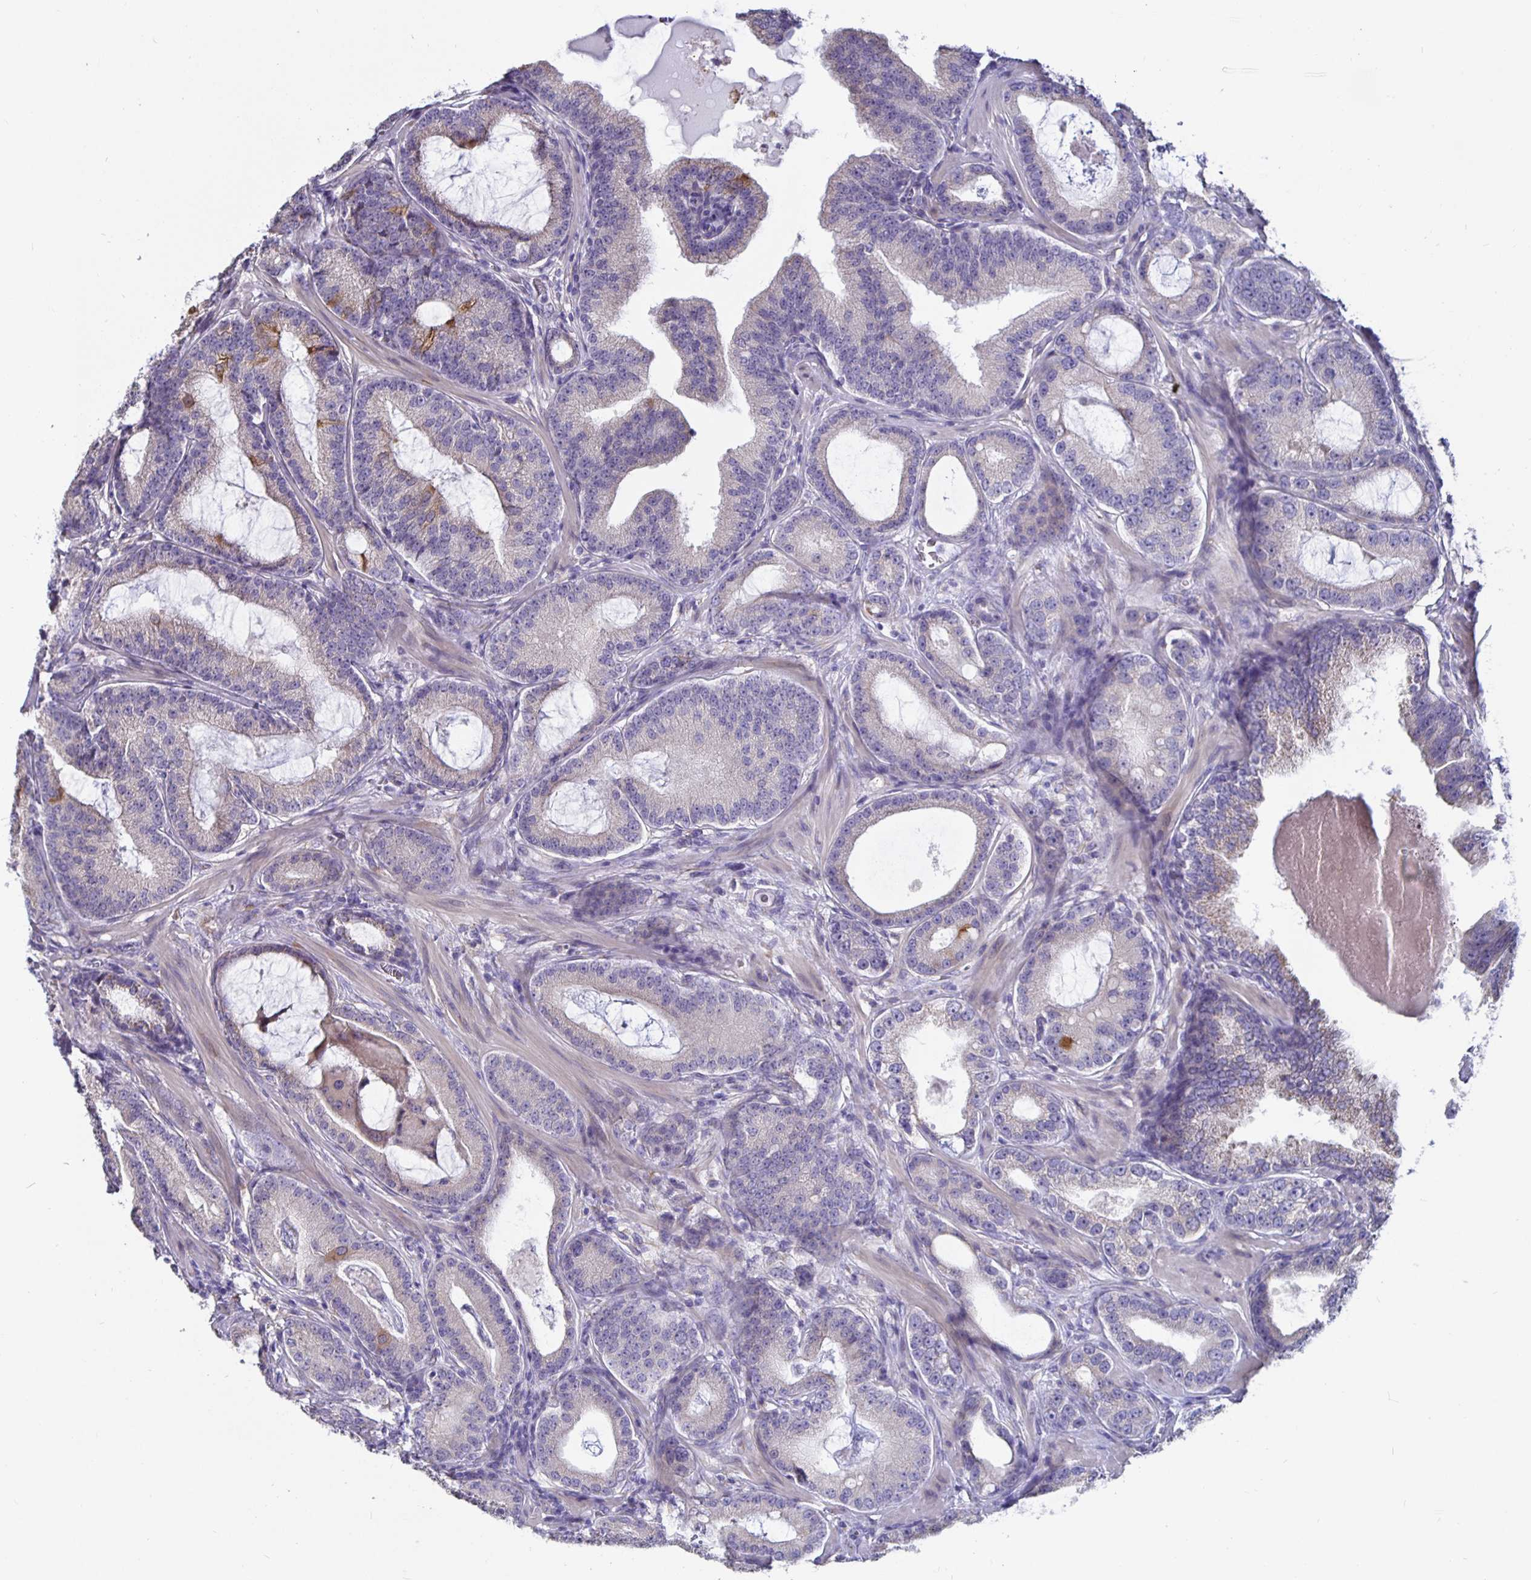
{"staining": {"intensity": "moderate", "quantity": "<25%", "location": "cytoplasmic/membranous"}, "tissue": "prostate cancer", "cell_type": "Tumor cells", "image_type": "cancer", "snomed": [{"axis": "morphology", "description": "Adenocarcinoma, High grade"}, {"axis": "topography", "description": "Prostate"}], "caption": "Immunohistochemistry (IHC) histopathology image of neoplastic tissue: human prostate cancer stained using immunohistochemistry (IHC) exhibits low levels of moderate protein expression localized specifically in the cytoplasmic/membranous of tumor cells, appearing as a cytoplasmic/membranous brown color.", "gene": "DNAI2", "patient": {"sex": "male", "age": 65}}